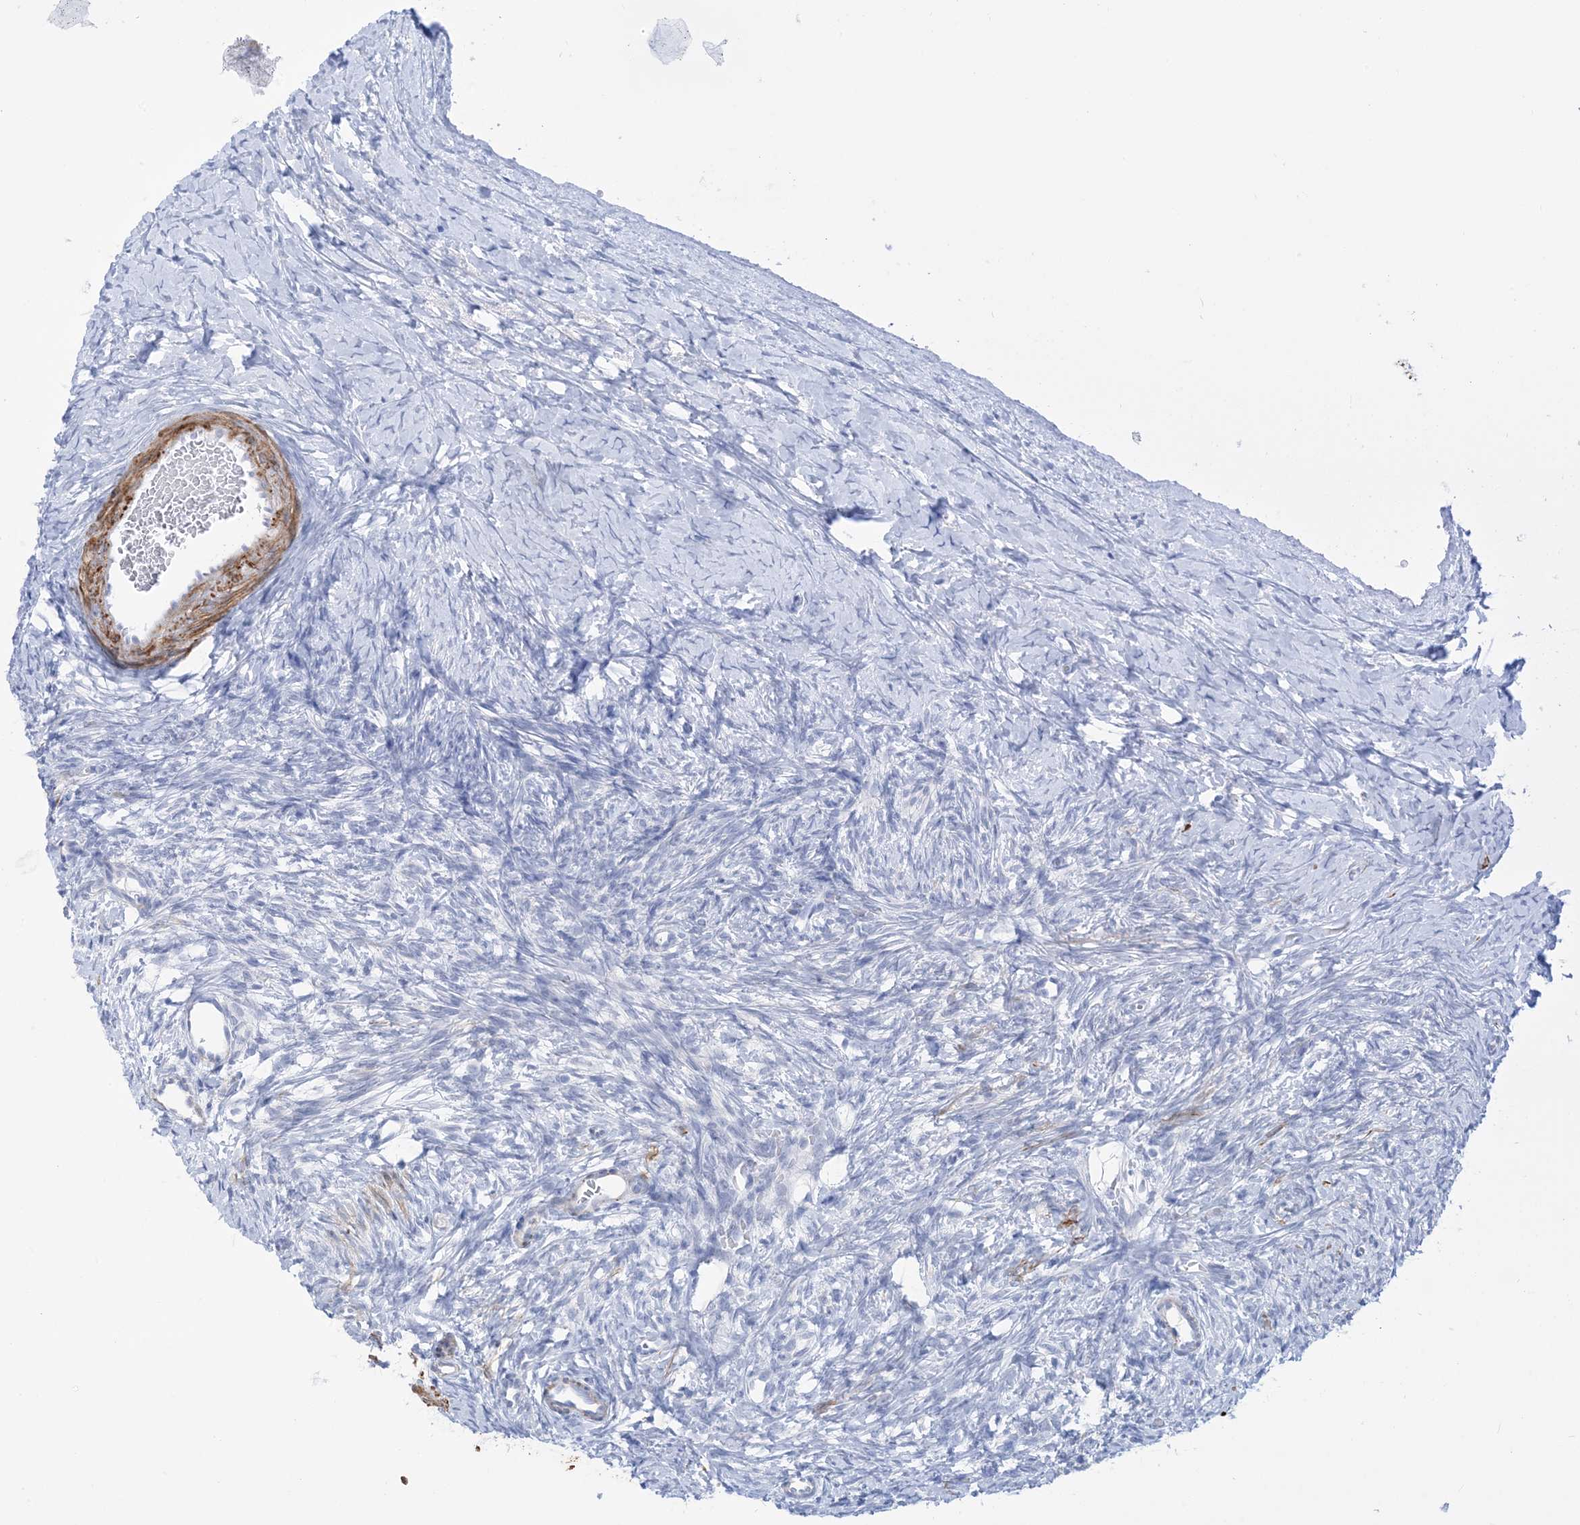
{"staining": {"intensity": "negative", "quantity": "none", "location": "none"}, "tissue": "ovary", "cell_type": "Ovarian stroma cells", "image_type": "normal", "snomed": [{"axis": "morphology", "description": "Normal tissue, NOS"}, {"axis": "morphology", "description": "Developmental malformation"}, {"axis": "topography", "description": "Ovary"}], "caption": "The image reveals no significant staining in ovarian stroma cells of ovary.", "gene": "MARS2", "patient": {"sex": "female", "age": 39}}